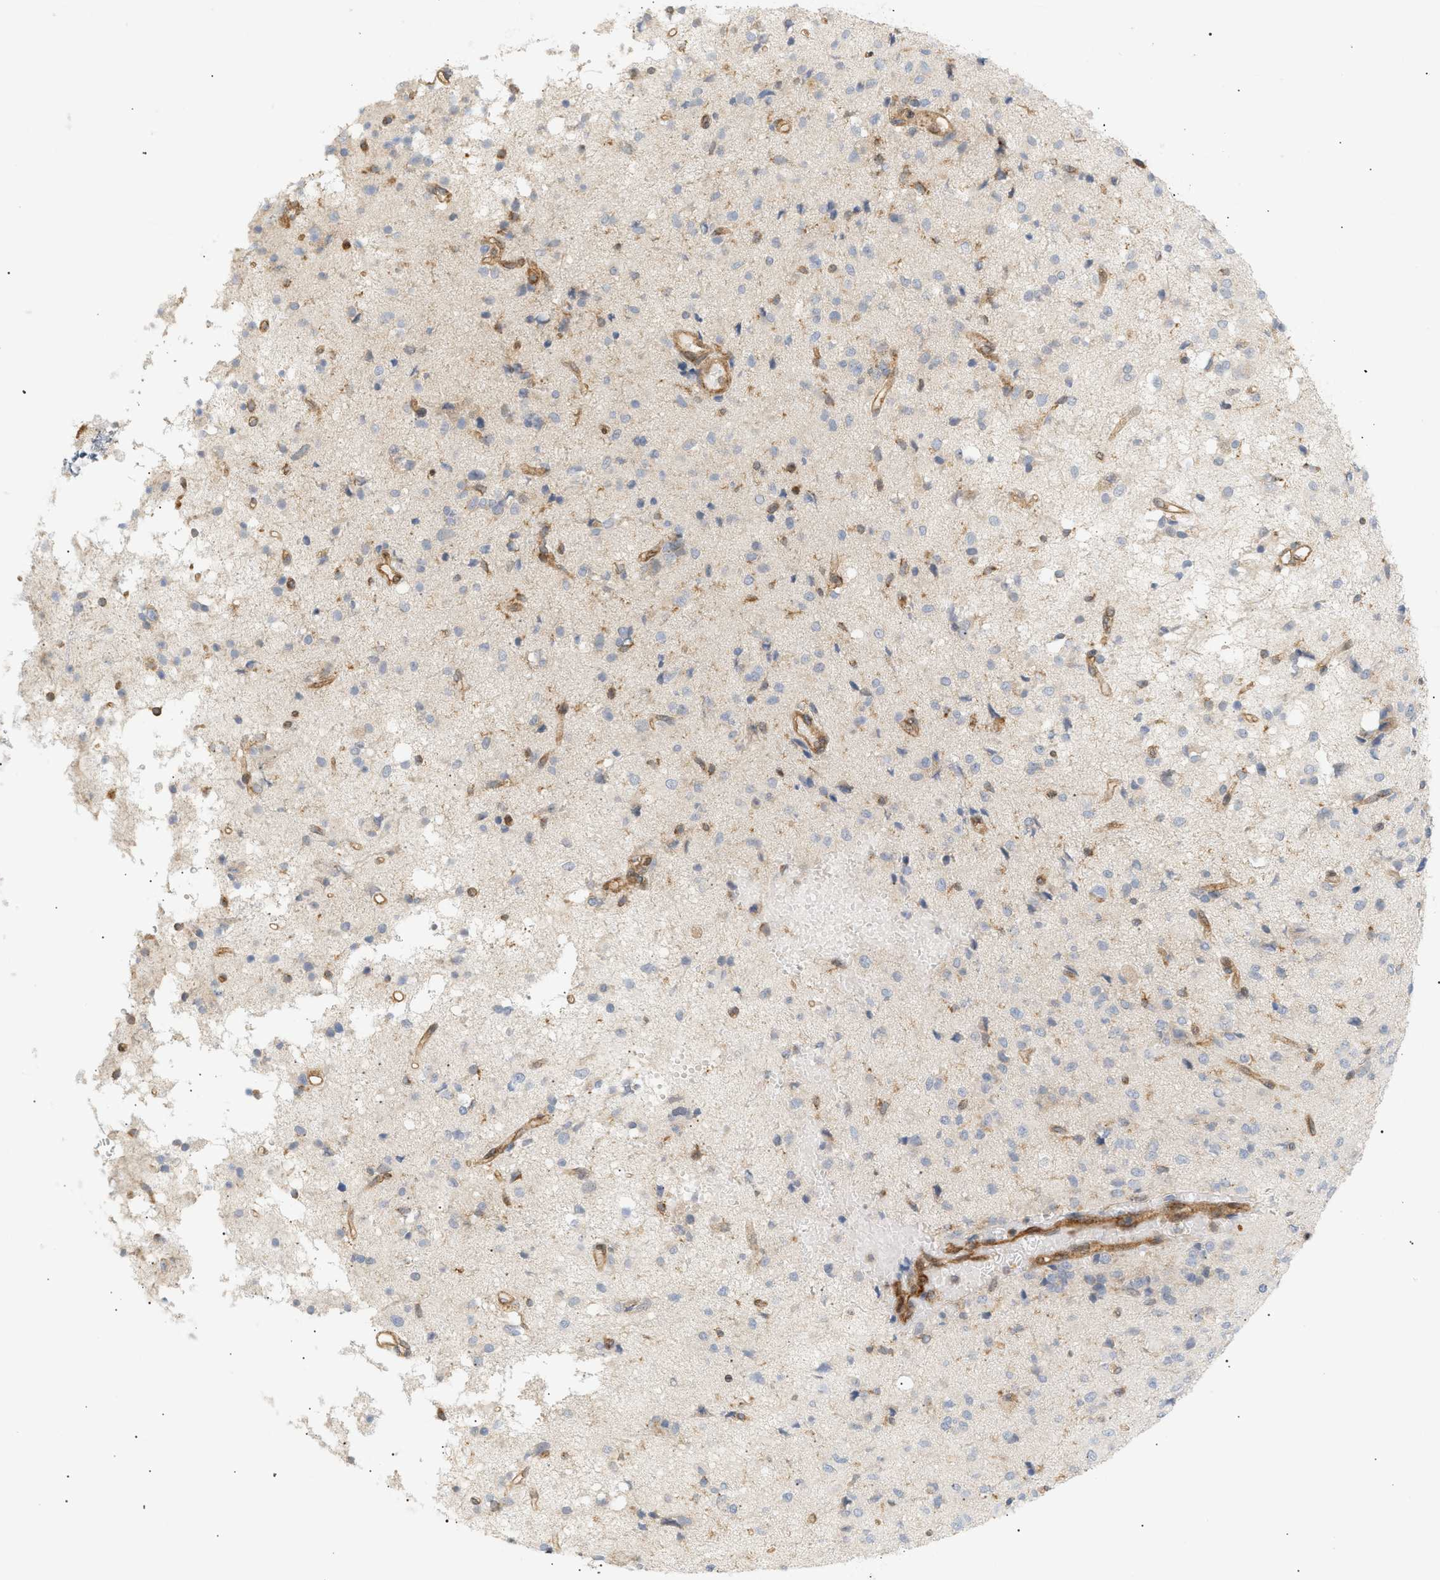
{"staining": {"intensity": "weak", "quantity": "<25%", "location": "cytoplasmic/membranous"}, "tissue": "glioma", "cell_type": "Tumor cells", "image_type": "cancer", "snomed": [{"axis": "morphology", "description": "Glioma, malignant, High grade"}, {"axis": "topography", "description": "Brain"}], "caption": "Tumor cells are negative for protein expression in human glioma. The staining is performed using DAB brown chromogen with nuclei counter-stained in using hematoxylin.", "gene": "SHC1", "patient": {"sex": "female", "age": 59}}